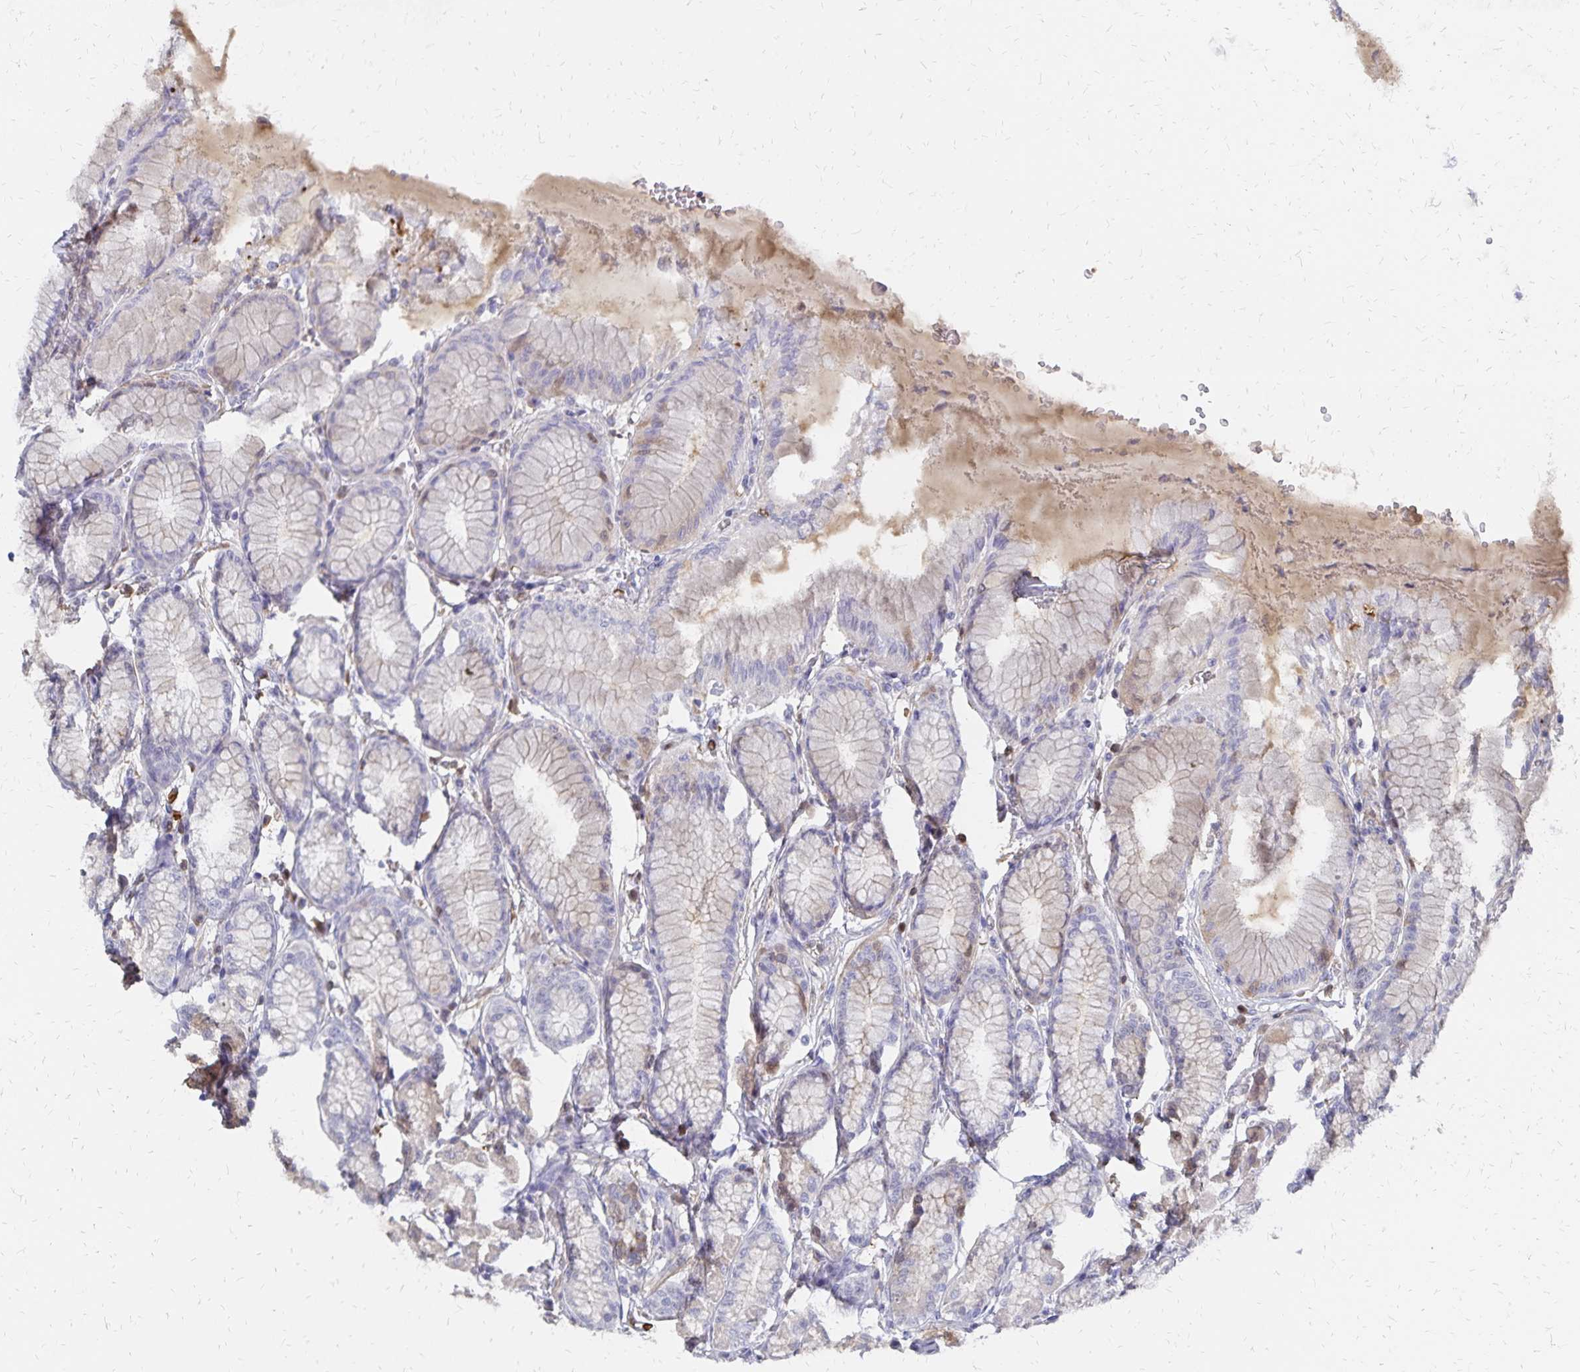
{"staining": {"intensity": "negative", "quantity": "none", "location": "none"}, "tissue": "stomach", "cell_type": "Glandular cells", "image_type": "normal", "snomed": [{"axis": "morphology", "description": "Normal tissue, NOS"}, {"axis": "topography", "description": "Stomach"}, {"axis": "topography", "description": "Stomach, lower"}], "caption": "This is a micrograph of immunohistochemistry (IHC) staining of unremarkable stomach, which shows no staining in glandular cells.", "gene": "KISS1", "patient": {"sex": "male", "age": 76}}